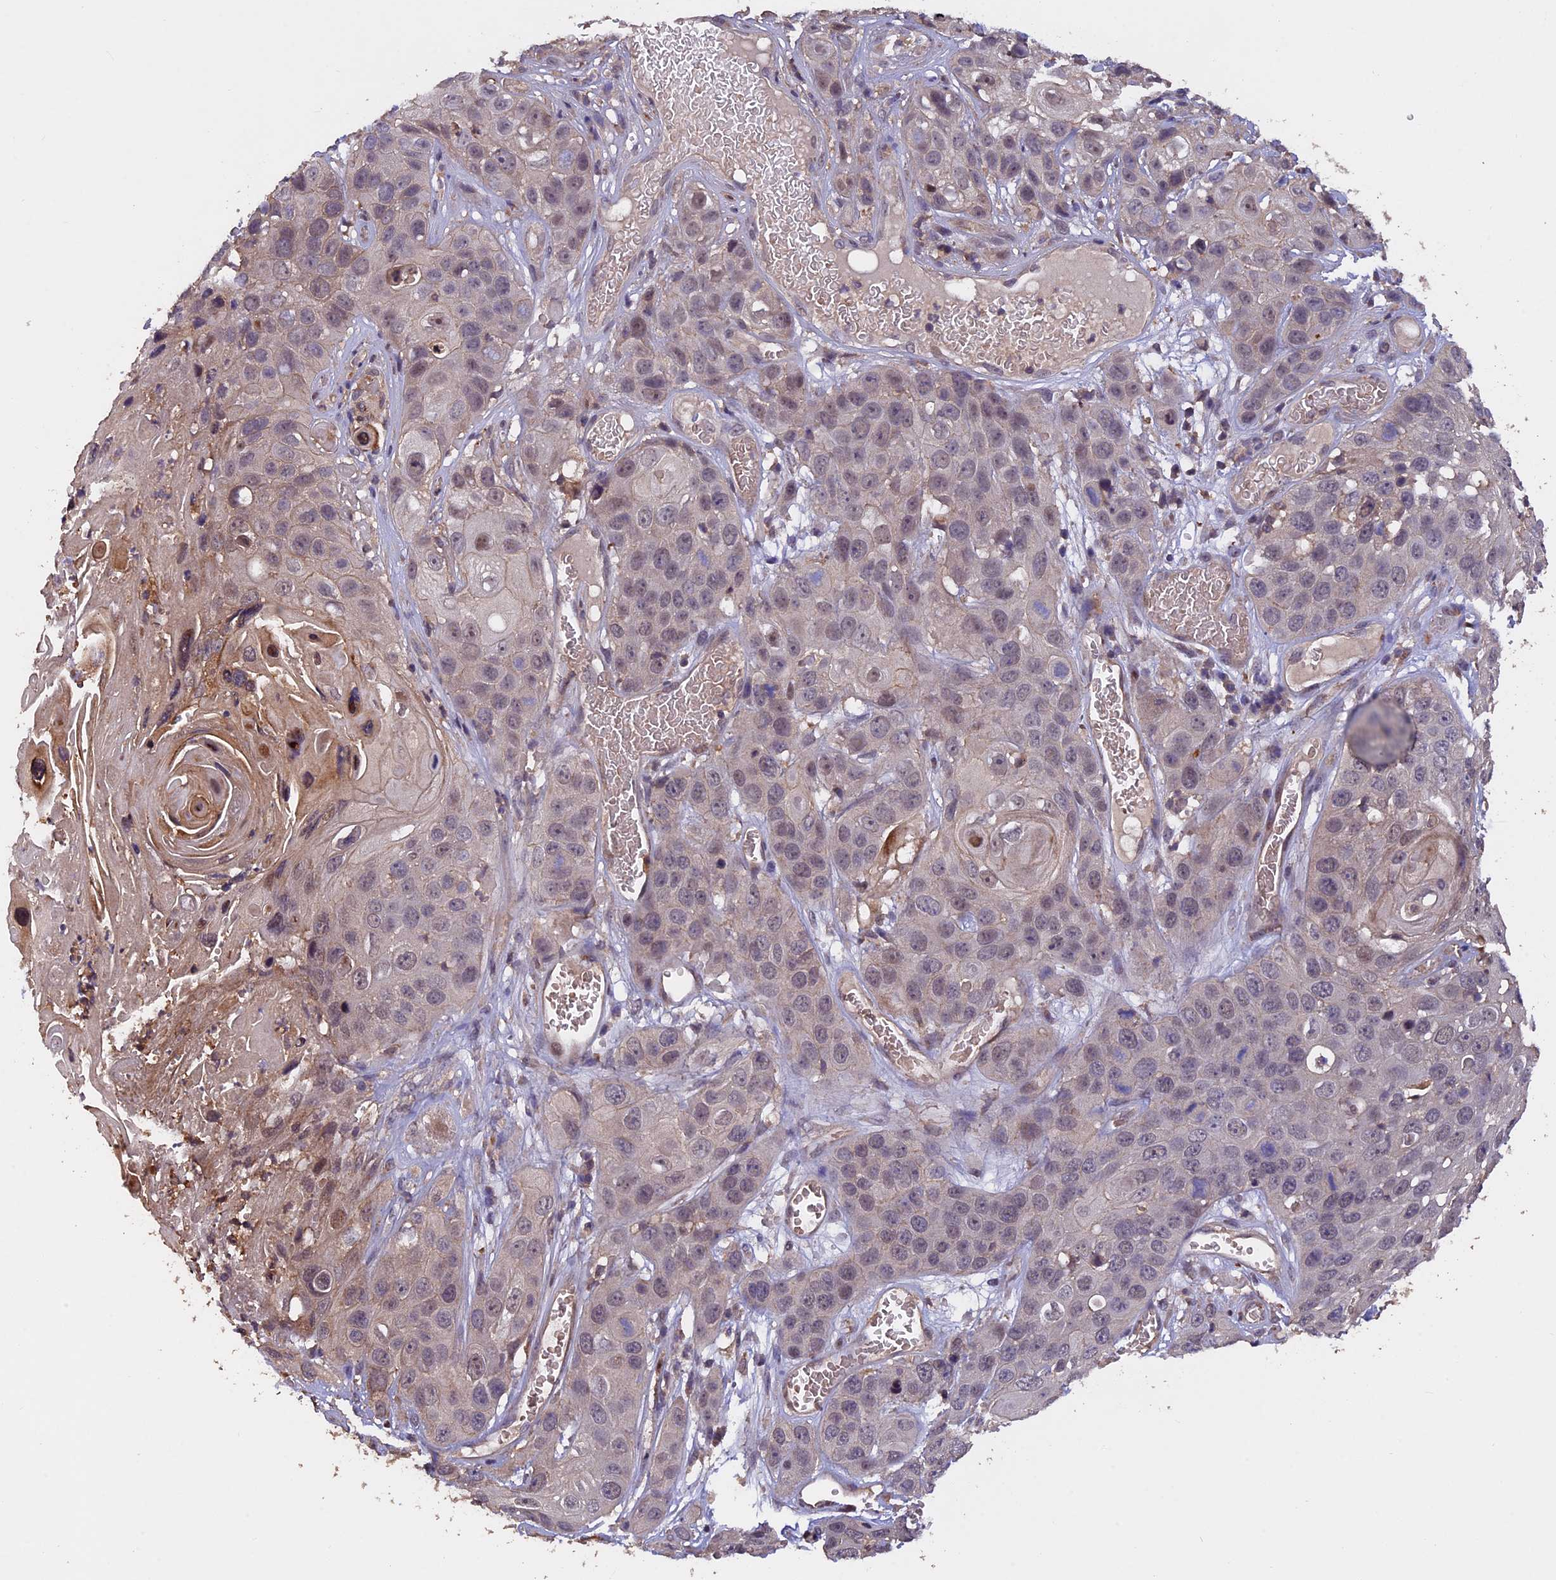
{"staining": {"intensity": "moderate", "quantity": "<25%", "location": "cytoplasmic/membranous"}, "tissue": "skin cancer", "cell_type": "Tumor cells", "image_type": "cancer", "snomed": [{"axis": "morphology", "description": "Squamous cell carcinoma, NOS"}, {"axis": "topography", "description": "Skin"}], "caption": "Squamous cell carcinoma (skin) stained with a brown dye reveals moderate cytoplasmic/membranous positive positivity in approximately <25% of tumor cells.", "gene": "PKD2L2", "patient": {"sex": "male", "age": 55}}